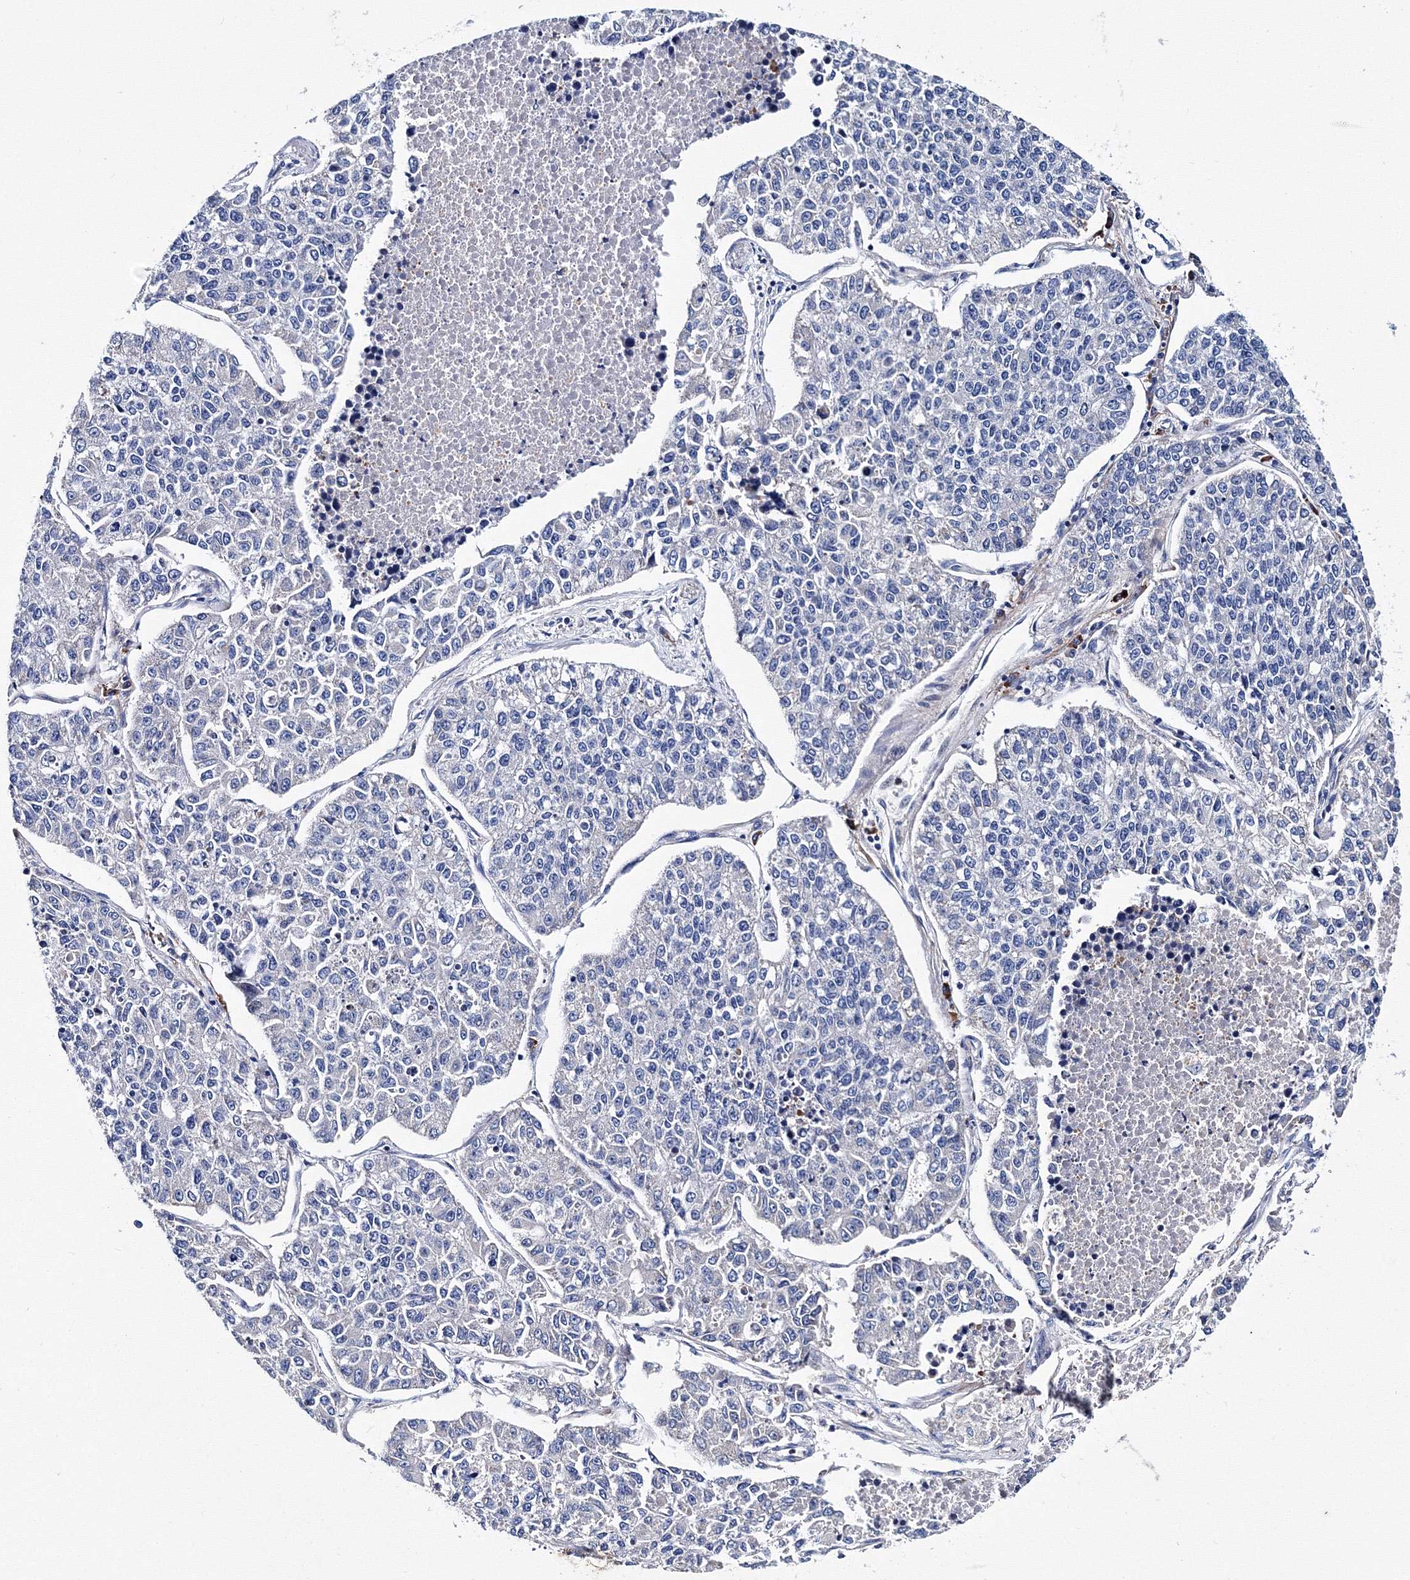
{"staining": {"intensity": "negative", "quantity": "none", "location": "none"}, "tissue": "lung cancer", "cell_type": "Tumor cells", "image_type": "cancer", "snomed": [{"axis": "morphology", "description": "Adenocarcinoma, NOS"}, {"axis": "topography", "description": "Lung"}], "caption": "Immunohistochemistry (IHC) of adenocarcinoma (lung) displays no expression in tumor cells.", "gene": "TRPM2", "patient": {"sex": "male", "age": 49}}